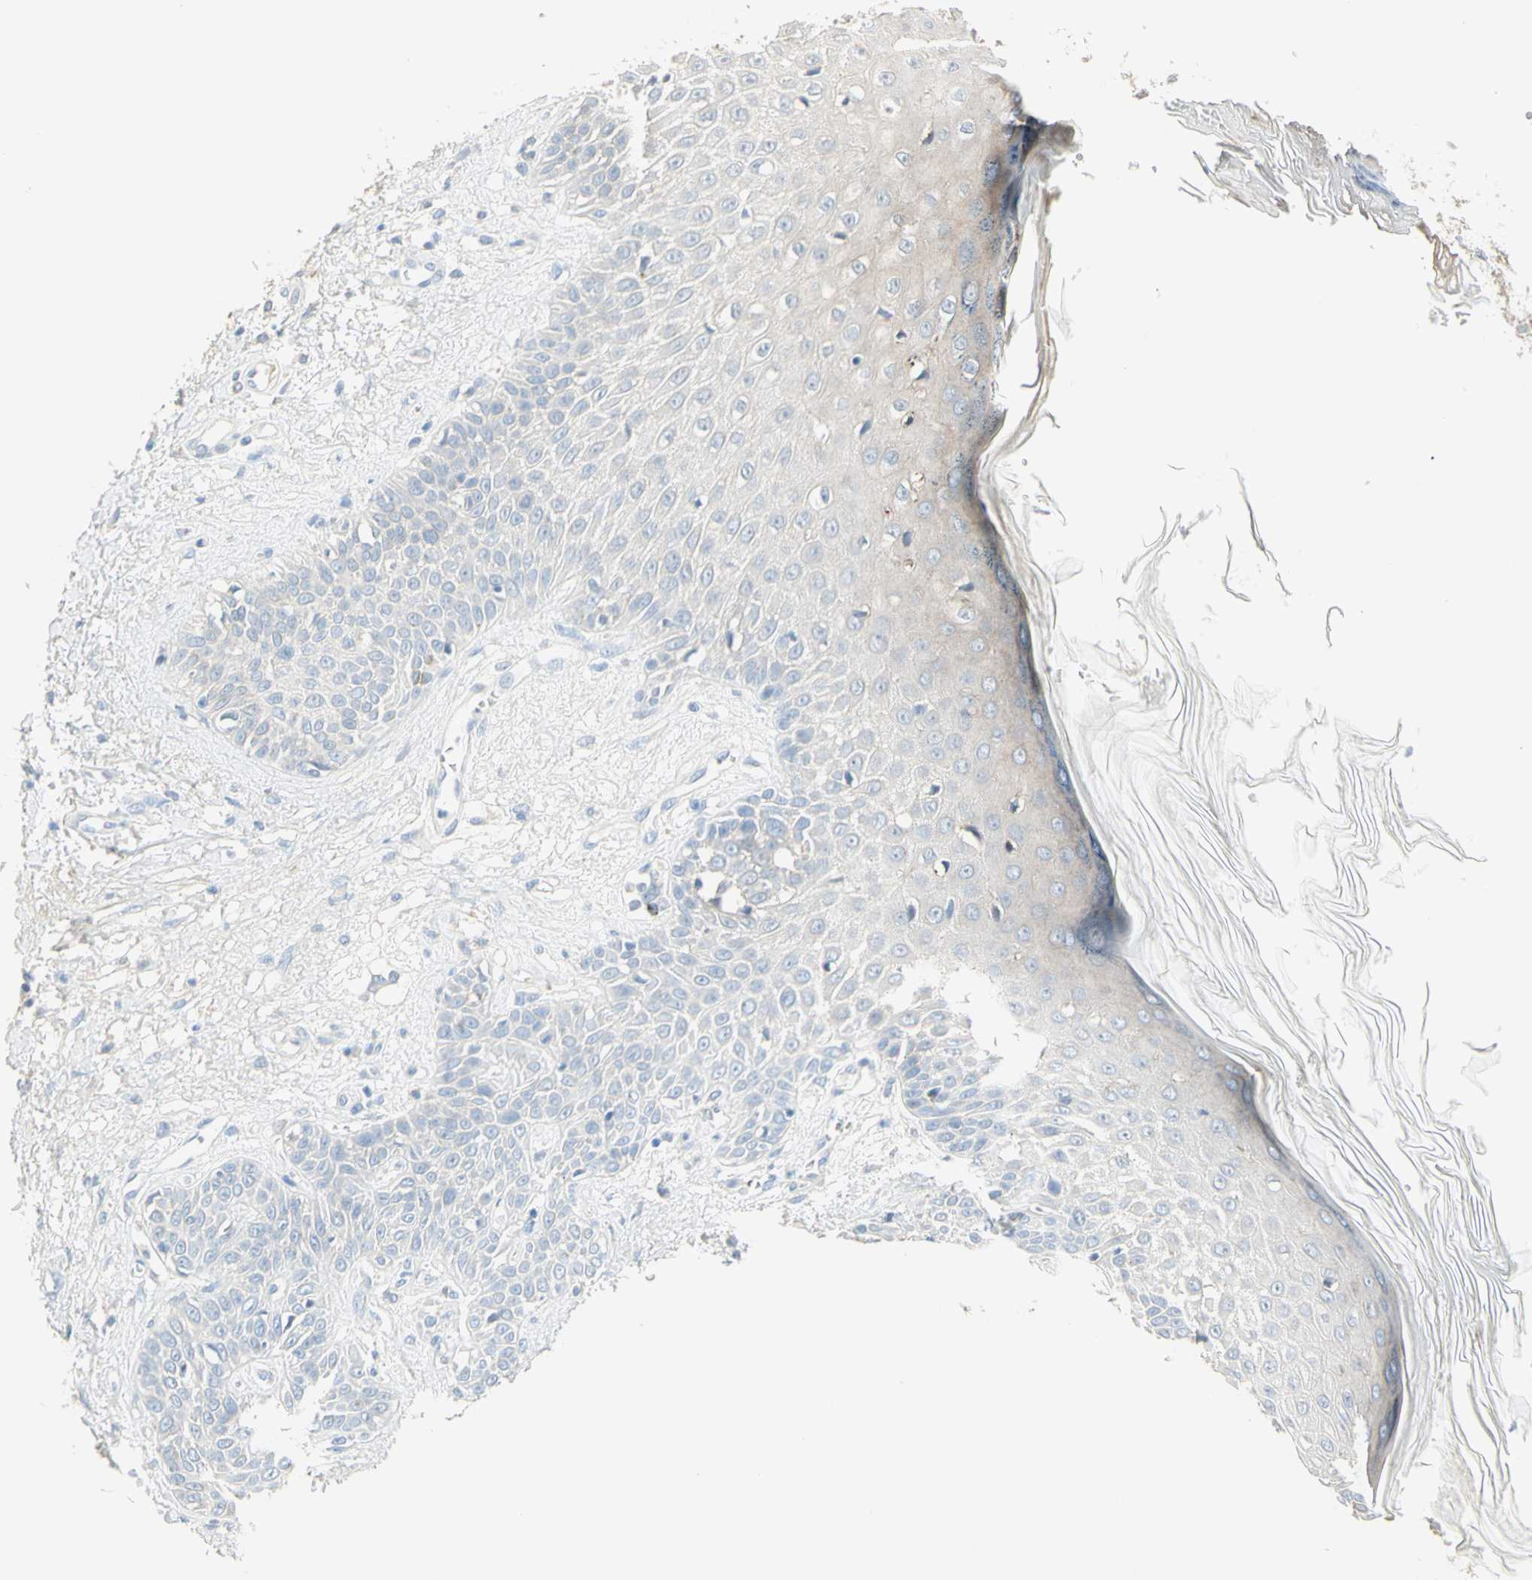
{"staining": {"intensity": "weak", "quantity": "<25%", "location": "cytoplasmic/membranous"}, "tissue": "skin cancer", "cell_type": "Tumor cells", "image_type": "cancer", "snomed": [{"axis": "morphology", "description": "Squamous cell carcinoma, NOS"}, {"axis": "topography", "description": "Skin"}], "caption": "Immunohistochemistry (IHC) of human squamous cell carcinoma (skin) demonstrates no expression in tumor cells.", "gene": "NECTIN4", "patient": {"sex": "female", "age": 78}}